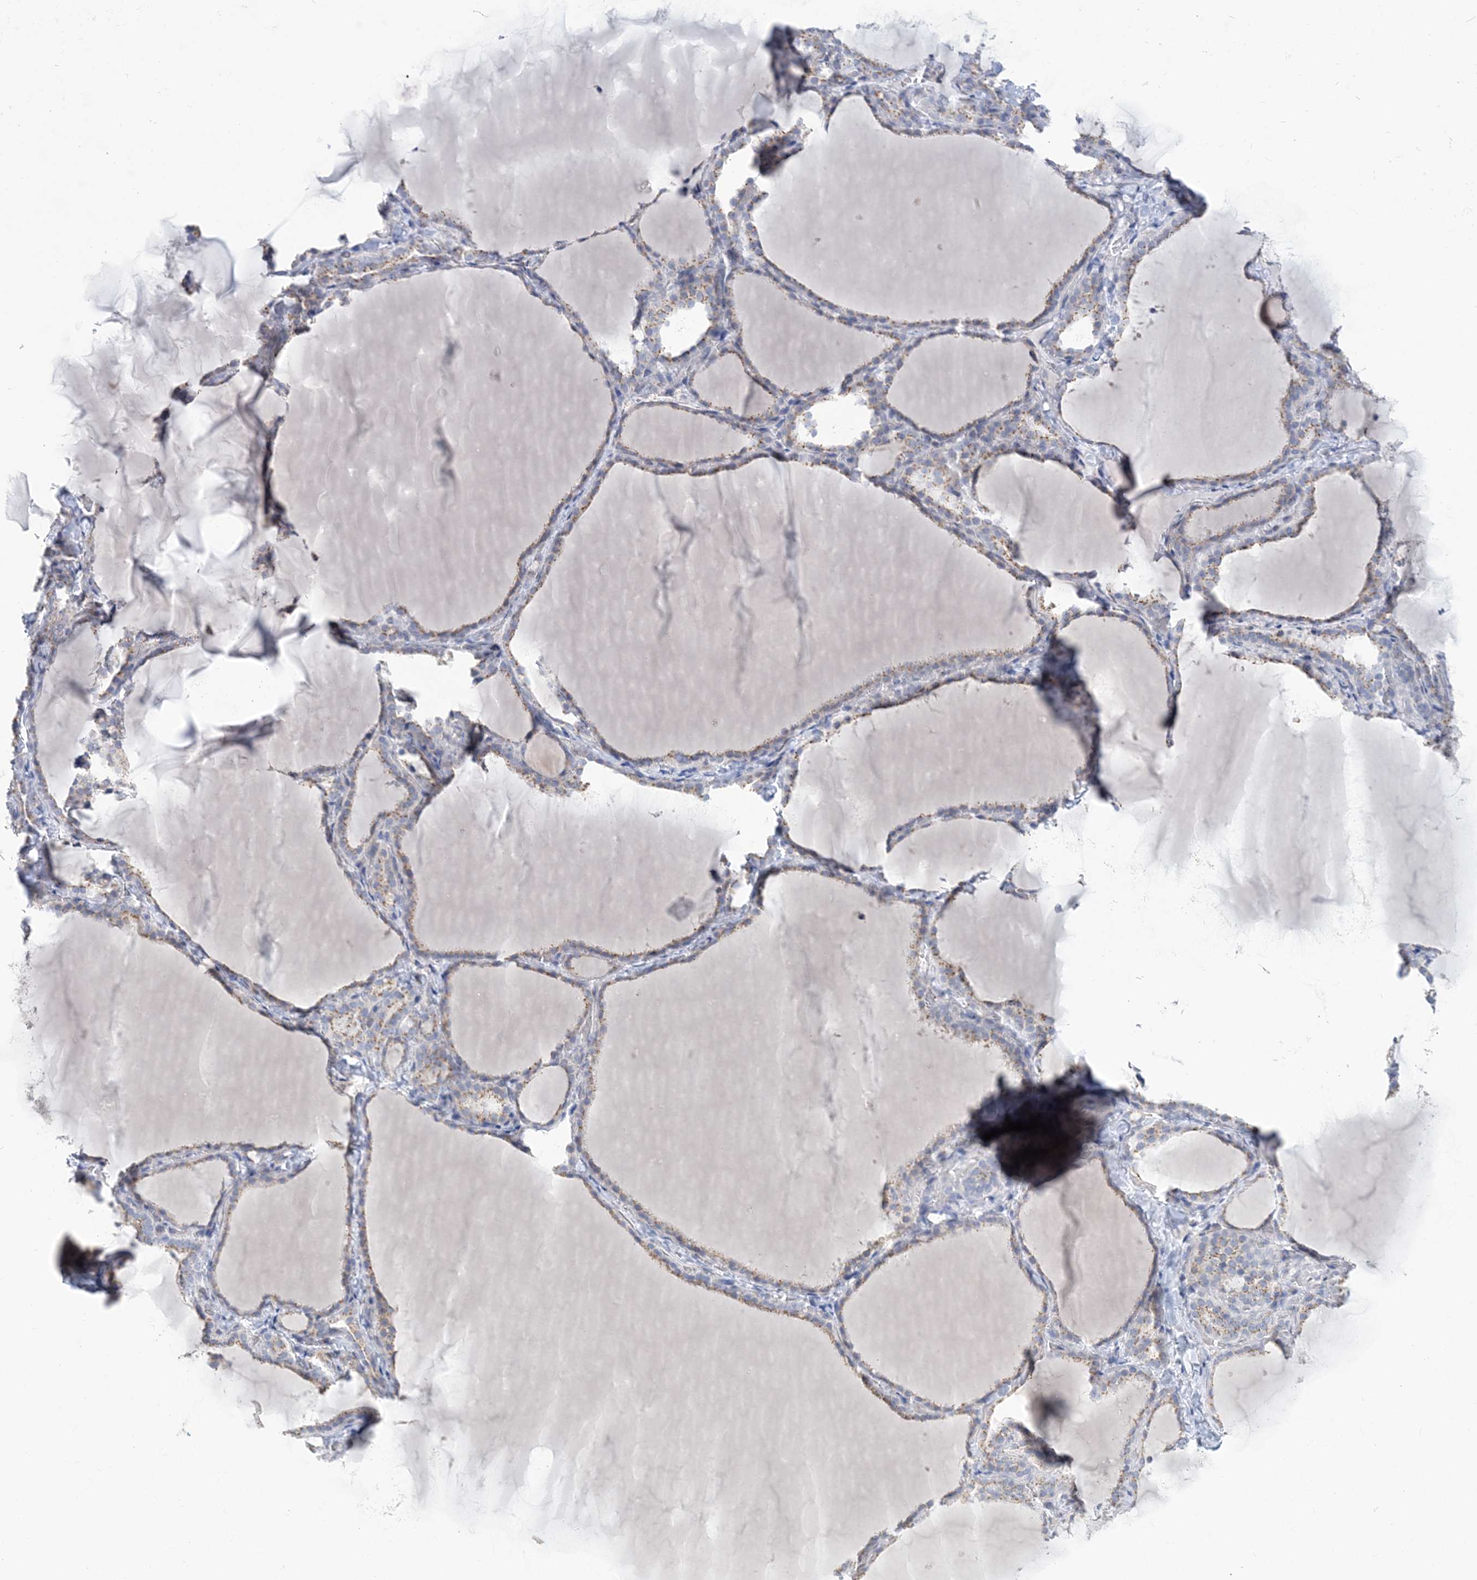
{"staining": {"intensity": "weak", "quantity": "25%-75%", "location": "cytoplasmic/membranous"}, "tissue": "thyroid gland", "cell_type": "Glandular cells", "image_type": "normal", "snomed": [{"axis": "morphology", "description": "Normal tissue, NOS"}, {"axis": "topography", "description": "Thyroid gland"}], "caption": "An IHC photomicrograph of benign tissue is shown. Protein staining in brown shows weak cytoplasmic/membranous positivity in thyroid gland within glandular cells.", "gene": "PLEKHG4B", "patient": {"sex": "female", "age": 22}}